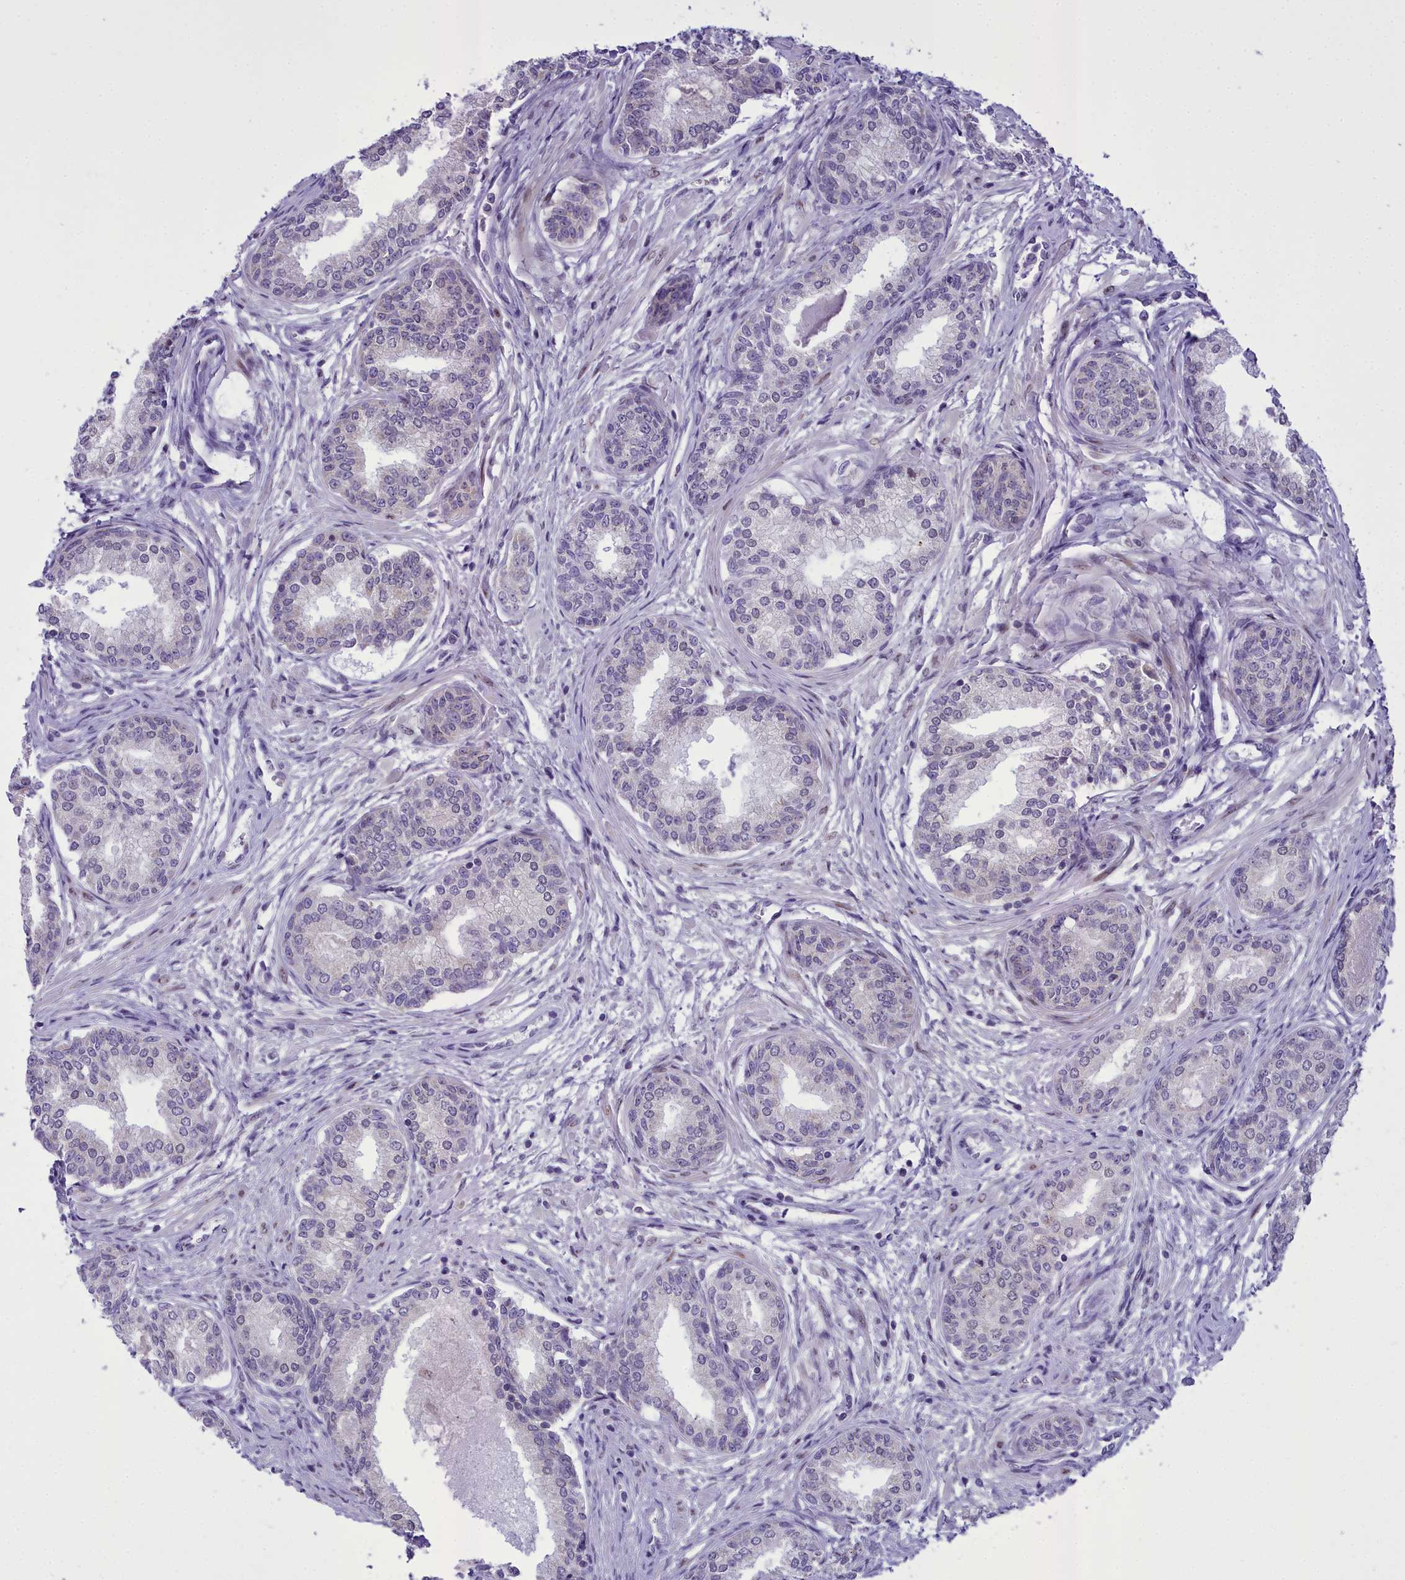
{"staining": {"intensity": "negative", "quantity": "none", "location": "none"}, "tissue": "prostate cancer", "cell_type": "Tumor cells", "image_type": "cancer", "snomed": [{"axis": "morphology", "description": "Adenocarcinoma, High grade"}, {"axis": "topography", "description": "Prostate"}], "caption": "Tumor cells are negative for protein expression in human prostate adenocarcinoma (high-grade).", "gene": "B9D2", "patient": {"sex": "male", "age": 67}}